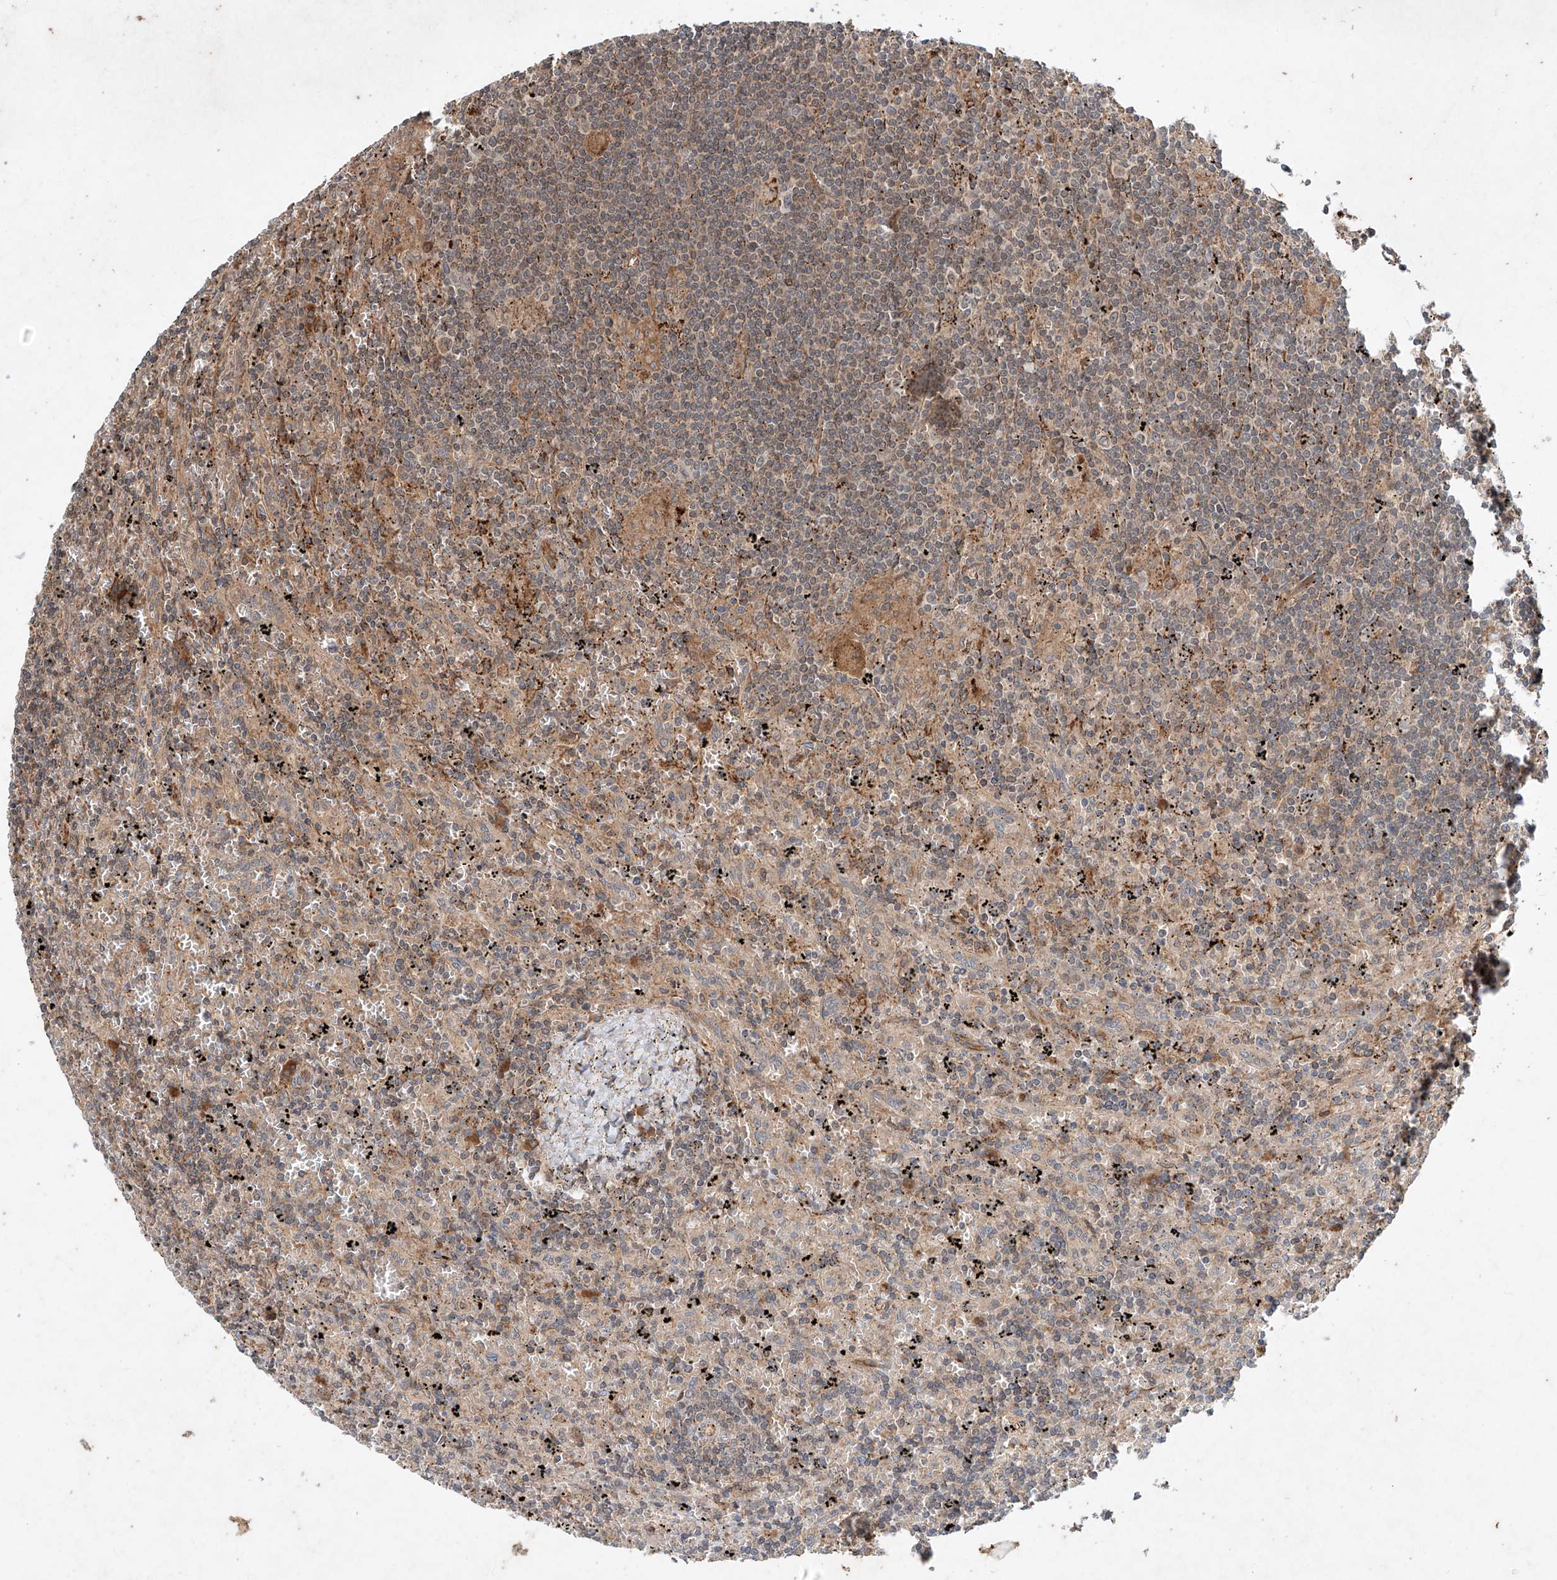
{"staining": {"intensity": "weak", "quantity": "25%-75%", "location": "cytoplasmic/membranous"}, "tissue": "lymphoma", "cell_type": "Tumor cells", "image_type": "cancer", "snomed": [{"axis": "morphology", "description": "Malignant lymphoma, non-Hodgkin's type, Low grade"}, {"axis": "topography", "description": "Spleen"}], "caption": "Lymphoma stained for a protein demonstrates weak cytoplasmic/membranous positivity in tumor cells. (DAB (3,3'-diaminobenzidine) IHC, brown staining for protein, blue staining for nuclei).", "gene": "IER5", "patient": {"sex": "male", "age": 76}}